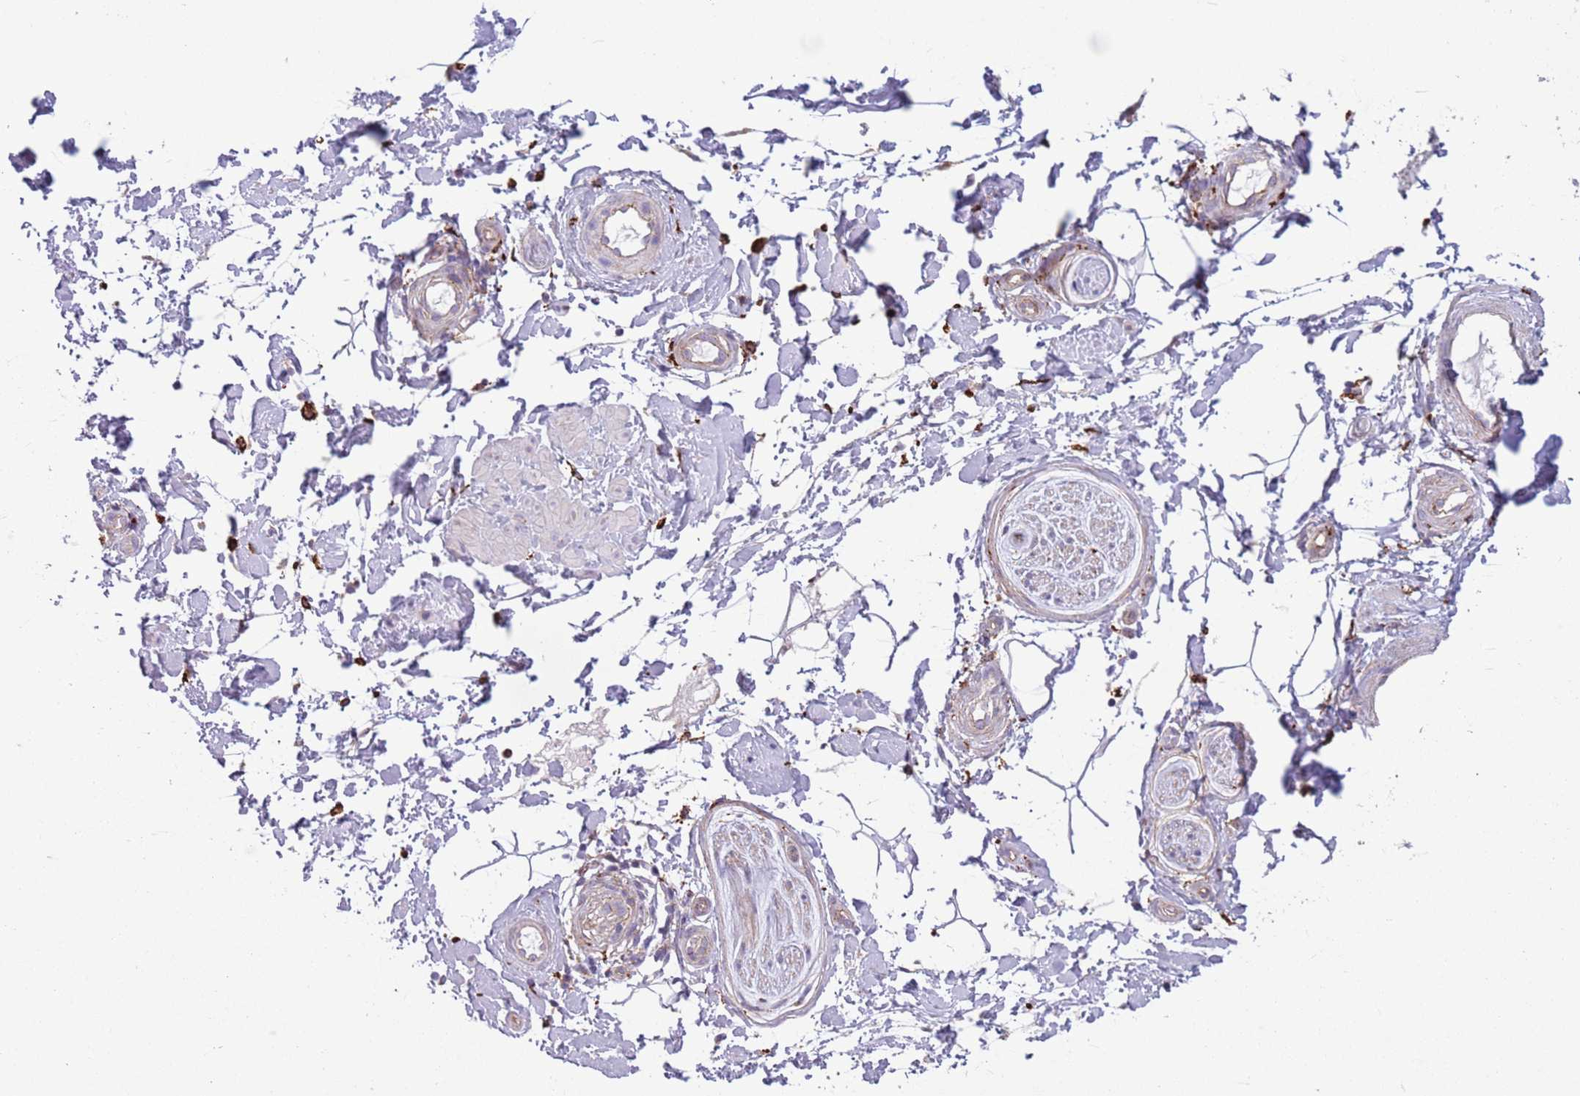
{"staining": {"intensity": "negative", "quantity": "none", "location": "none"}, "tissue": "adipose tissue", "cell_type": "Adipocytes", "image_type": "normal", "snomed": [{"axis": "morphology", "description": "Normal tissue, NOS"}, {"axis": "topography", "description": "Soft tissue"}, {"axis": "topography", "description": "Adipose tissue"}, {"axis": "topography", "description": "Vascular tissue"}, {"axis": "topography", "description": "Peripheral nerve tissue"}], "caption": "Immunohistochemical staining of unremarkable adipose tissue shows no significant expression in adipocytes. Brightfield microscopy of immunohistochemistry (IHC) stained with DAB (brown) and hematoxylin (blue), captured at high magnification.", "gene": "SNX6", "patient": {"sex": "male", "age": 74}}